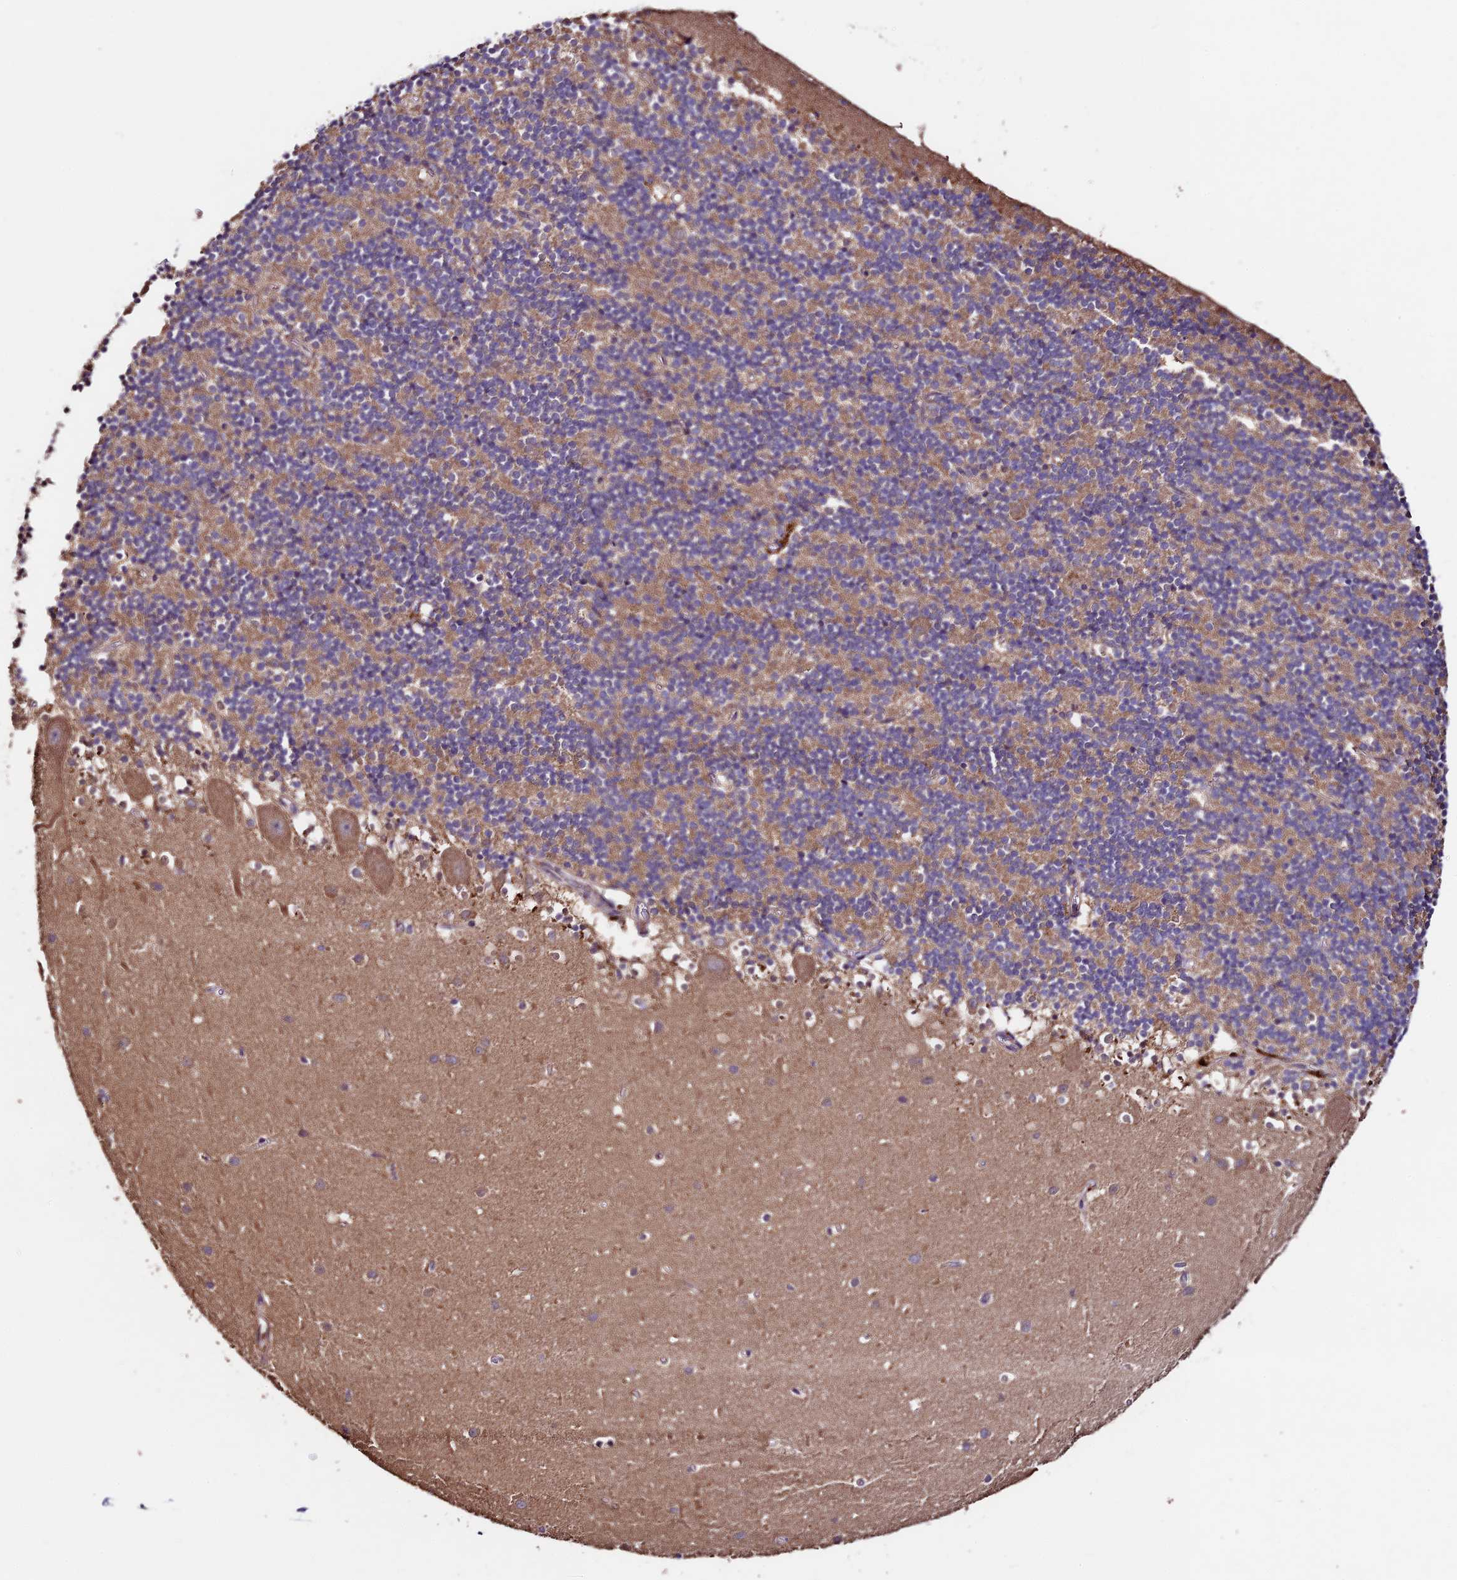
{"staining": {"intensity": "moderate", "quantity": "25%-75%", "location": "cytoplasmic/membranous"}, "tissue": "cerebellum", "cell_type": "Cells in granular layer", "image_type": "normal", "snomed": [{"axis": "morphology", "description": "Normal tissue, NOS"}, {"axis": "topography", "description": "Cerebellum"}], "caption": "Cerebellum was stained to show a protein in brown. There is medium levels of moderate cytoplasmic/membranous staining in about 25%-75% of cells in granular layer. The staining is performed using DAB brown chromogen to label protein expression. The nuclei are counter-stained blue using hematoxylin.", "gene": "SBNO2", "patient": {"sex": "male", "age": 54}}